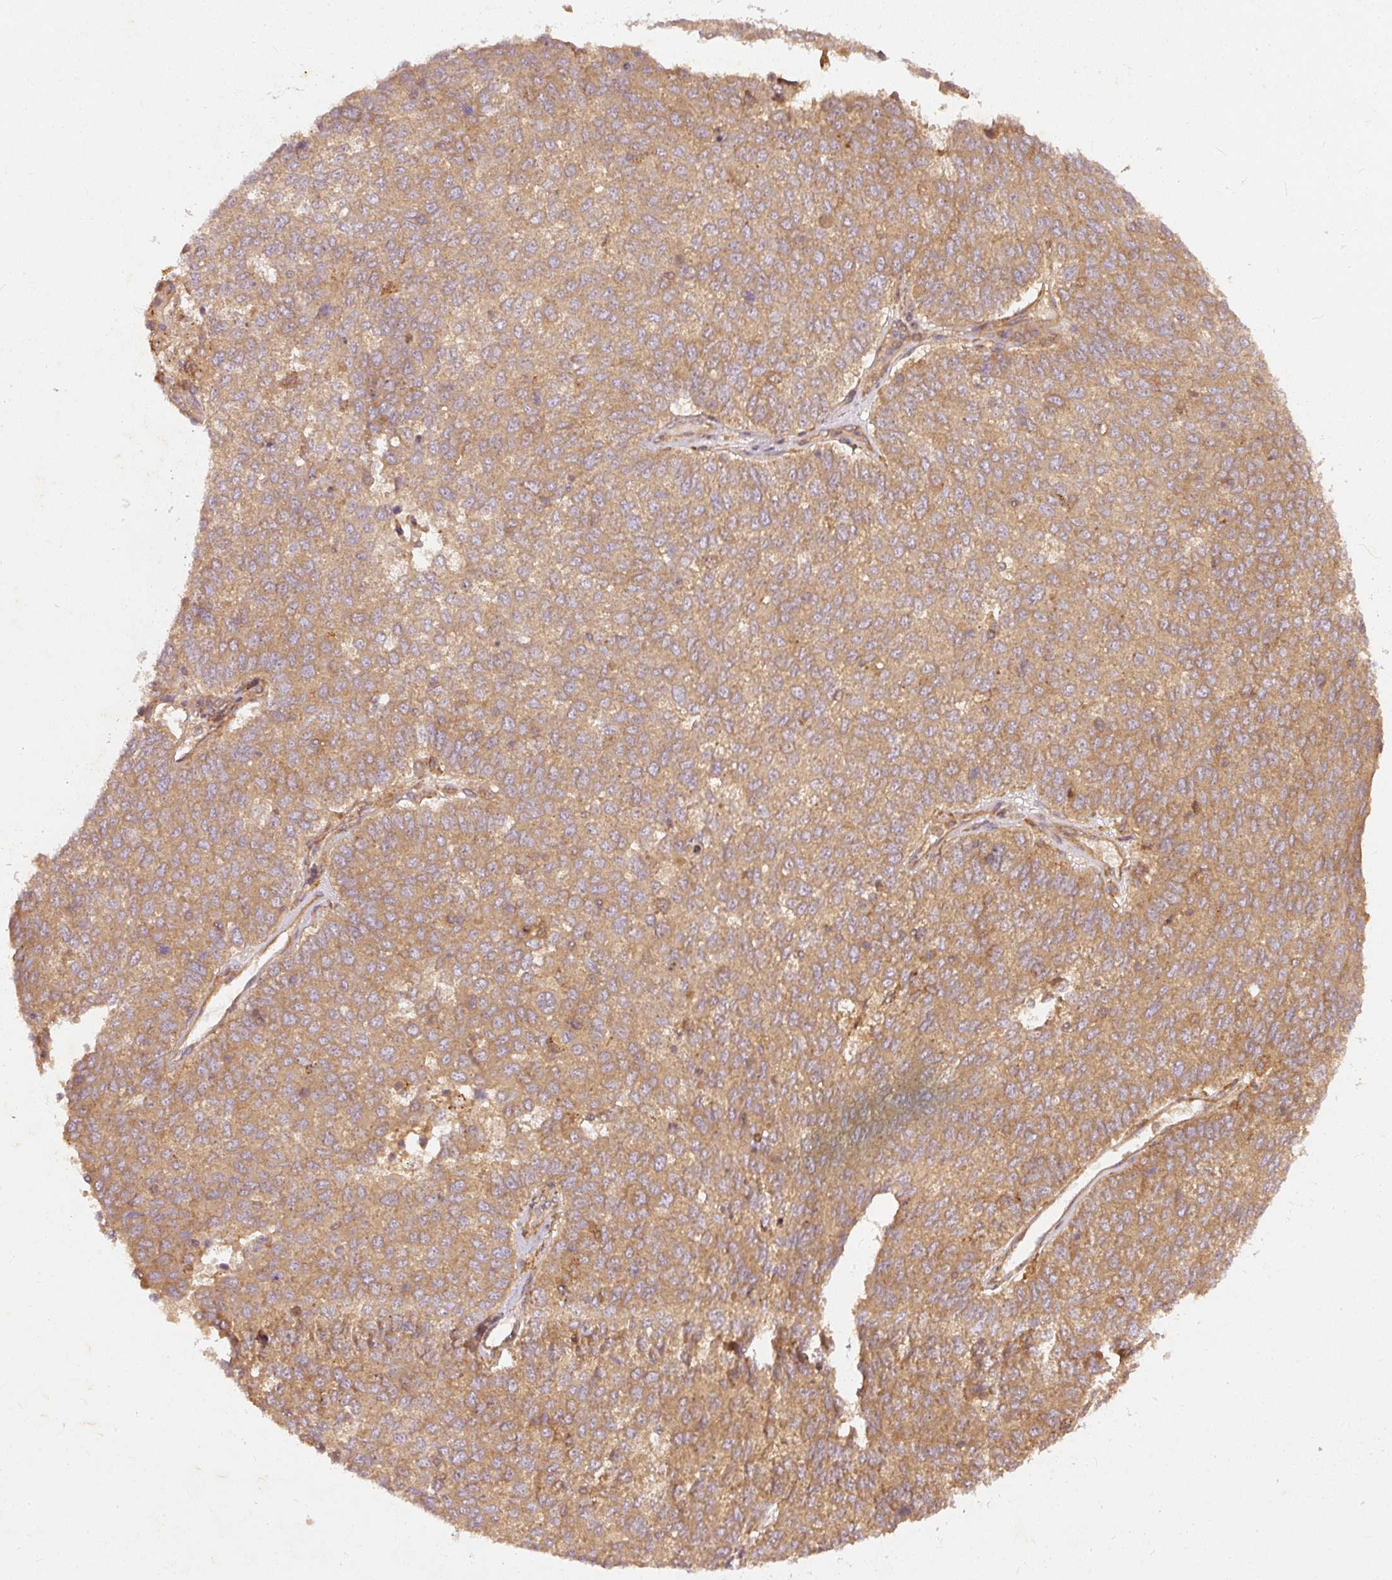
{"staining": {"intensity": "moderate", "quantity": ">75%", "location": "cytoplasmic/membranous"}, "tissue": "lung cancer", "cell_type": "Tumor cells", "image_type": "cancer", "snomed": [{"axis": "morphology", "description": "Squamous cell carcinoma, NOS"}, {"axis": "topography", "description": "Lung"}], "caption": "Lung cancer was stained to show a protein in brown. There is medium levels of moderate cytoplasmic/membranous positivity in about >75% of tumor cells.", "gene": "ZNF580", "patient": {"sex": "male", "age": 73}}